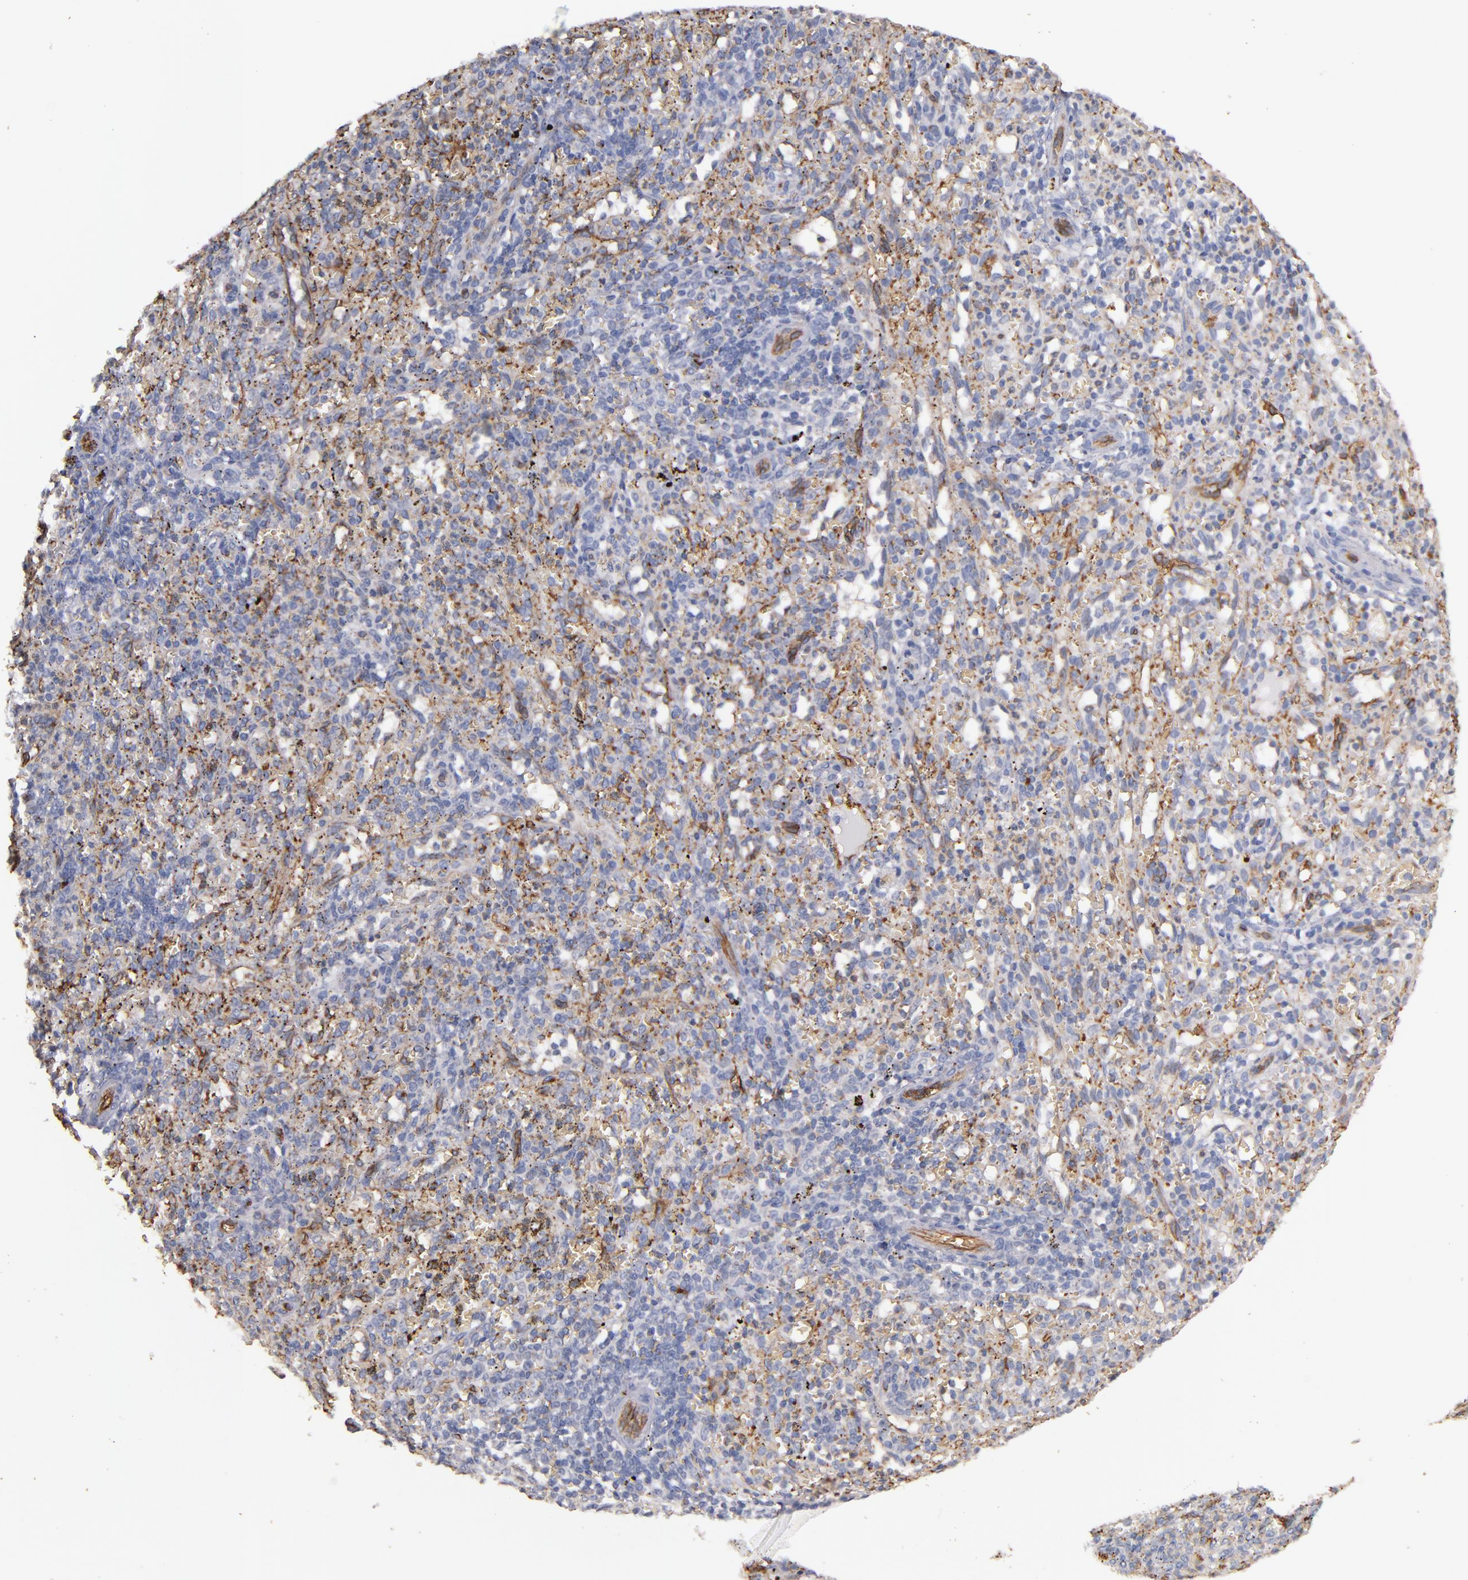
{"staining": {"intensity": "negative", "quantity": "none", "location": "none"}, "tissue": "spleen", "cell_type": "Cells in red pulp", "image_type": "normal", "snomed": [{"axis": "morphology", "description": "Normal tissue, NOS"}, {"axis": "topography", "description": "Spleen"}], "caption": "IHC of benign spleen shows no expression in cells in red pulp. (IHC, brightfield microscopy, high magnification).", "gene": "CLDN5", "patient": {"sex": "female", "age": 10}}